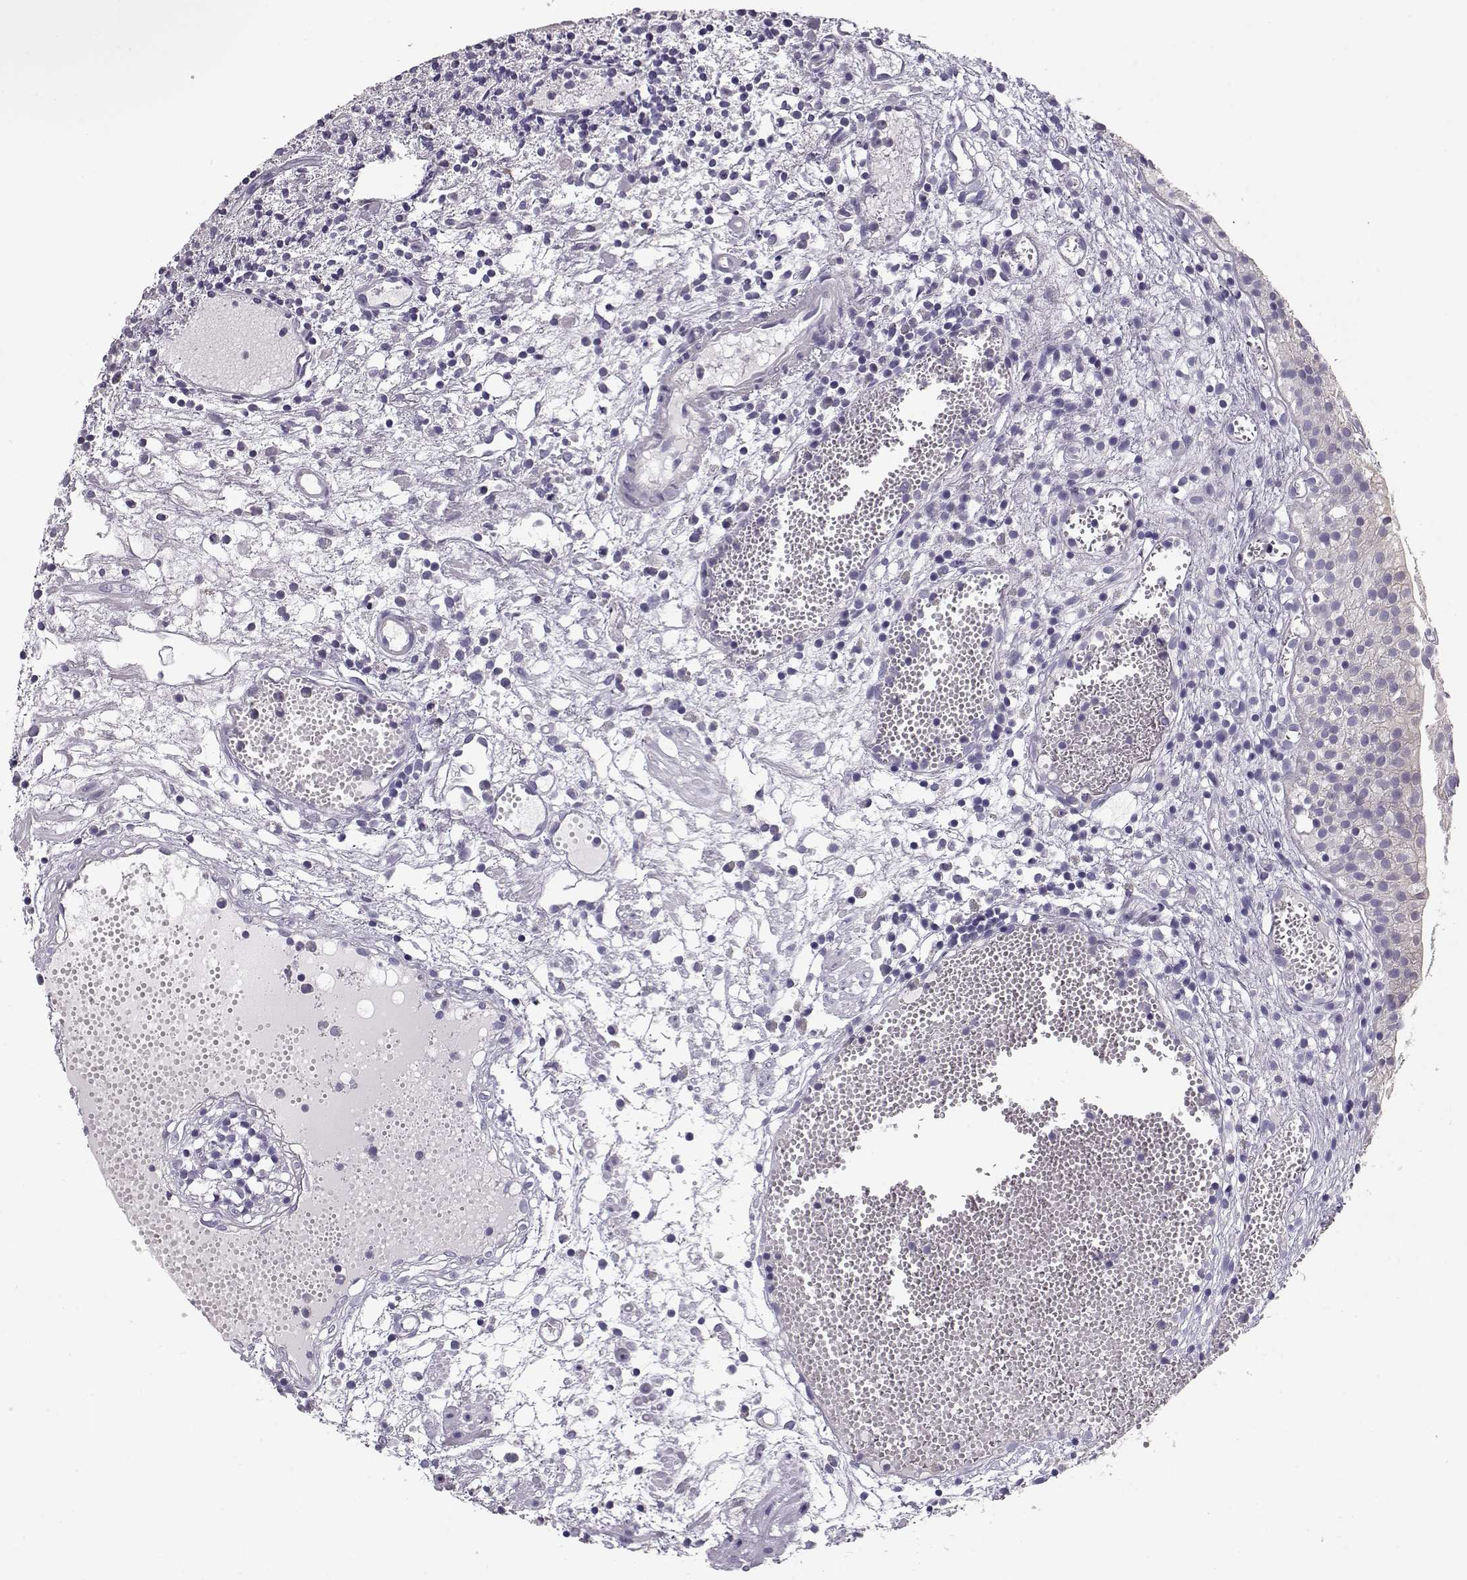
{"staining": {"intensity": "negative", "quantity": "none", "location": "none"}, "tissue": "urothelial cancer", "cell_type": "Tumor cells", "image_type": "cancer", "snomed": [{"axis": "morphology", "description": "Urothelial carcinoma, Low grade"}, {"axis": "topography", "description": "Urinary bladder"}], "caption": "A photomicrograph of human urothelial carcinoma (low-grade) is negative for staining in tumor cells.", "gene": "GRK1", "patient": {"sex": "male", "age": 79}}